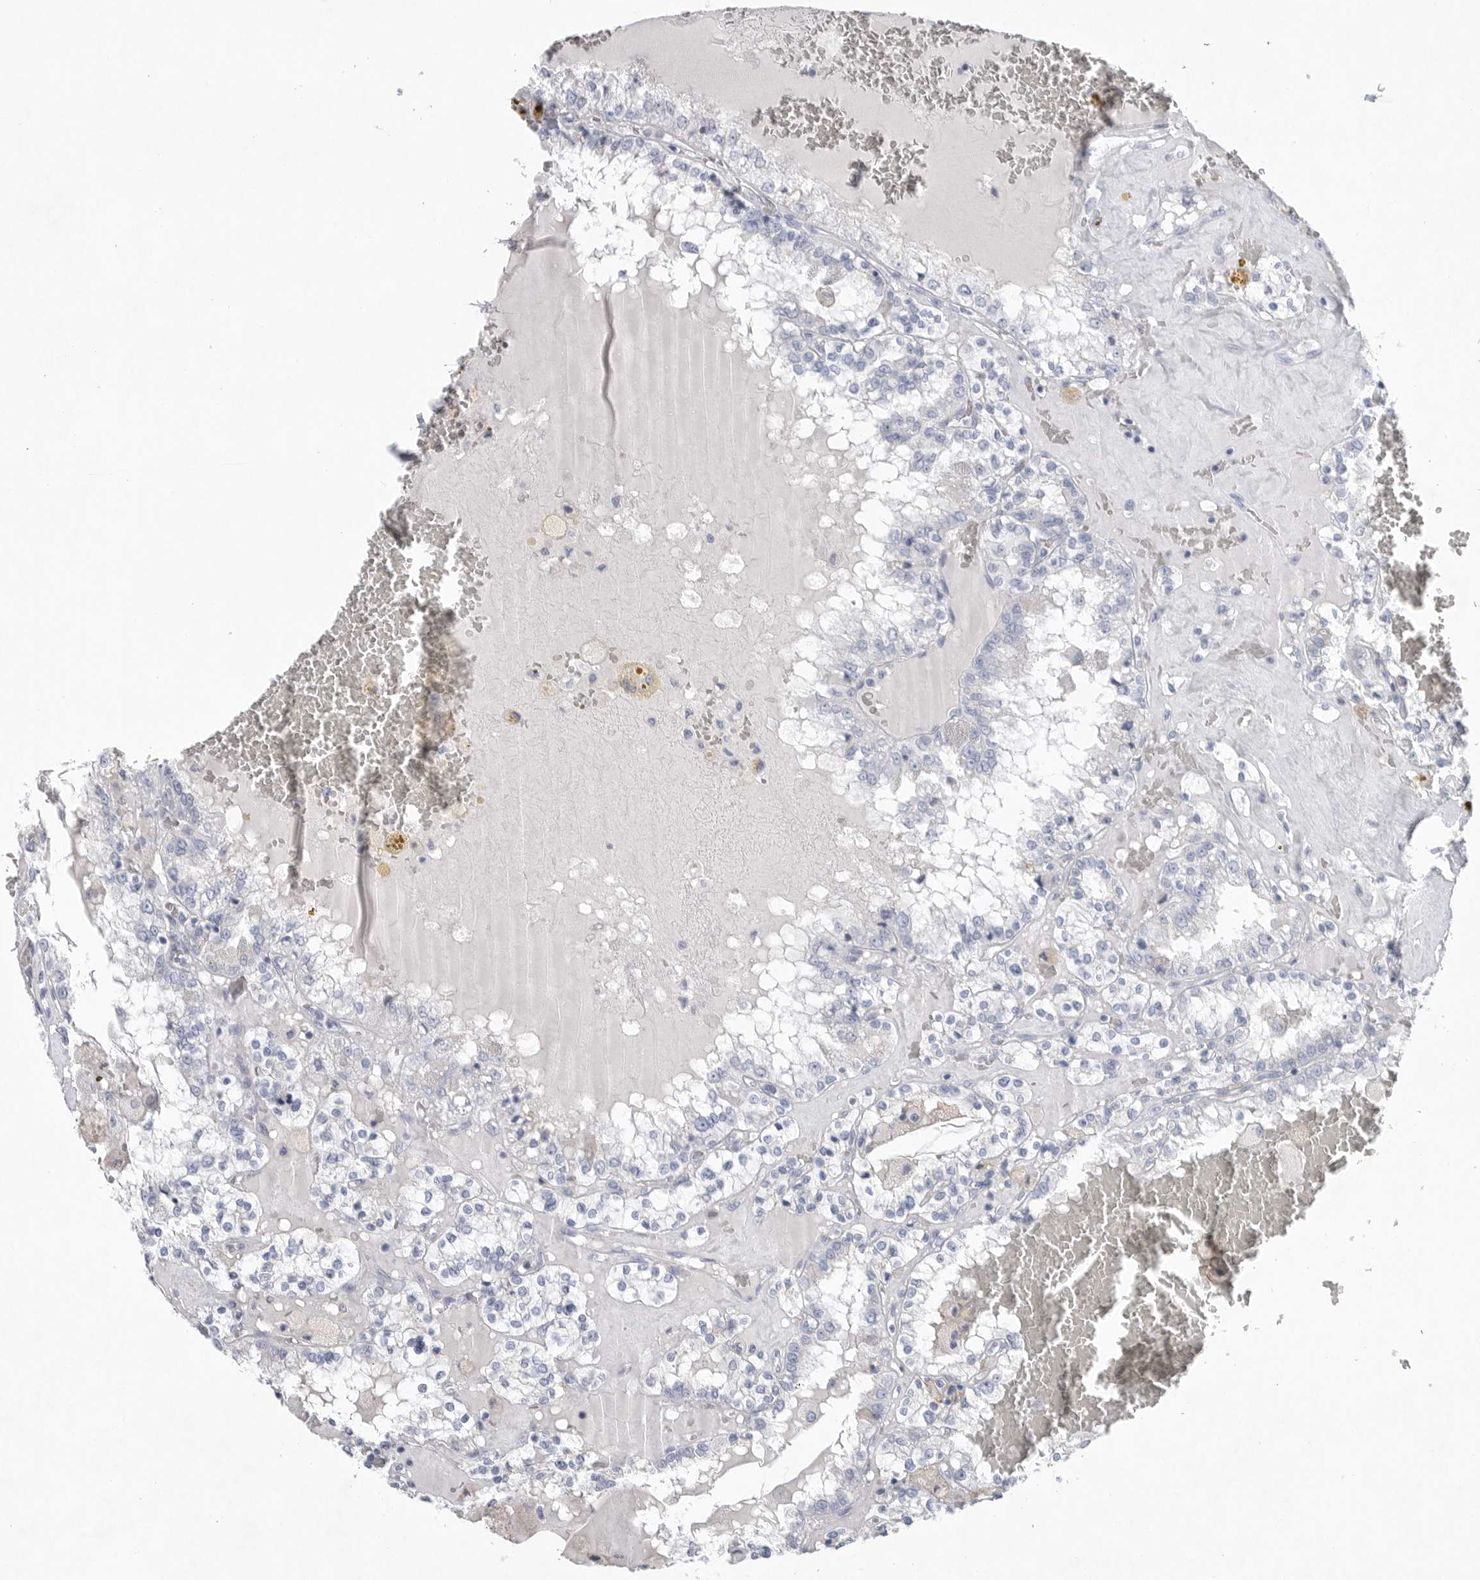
{"staining": {"intensity": "negative", "quantity": "none", "location": "none"}, "tissue": "renal cancer", "cell_type": "Tumor cells", "image_type": "cancer", "snomed": [{"axis": "morphology", "description": "Adenocarcinoma, NOS"}, {"axis": "topography", "description": "Kidney"}], "caption": "Immunohistochemistry of human adenocarcinoma (renal) demonstrates no expression in tumor cells.", "gene": "CAMK2B", "patient": {"sex": "female", "age": 56}}